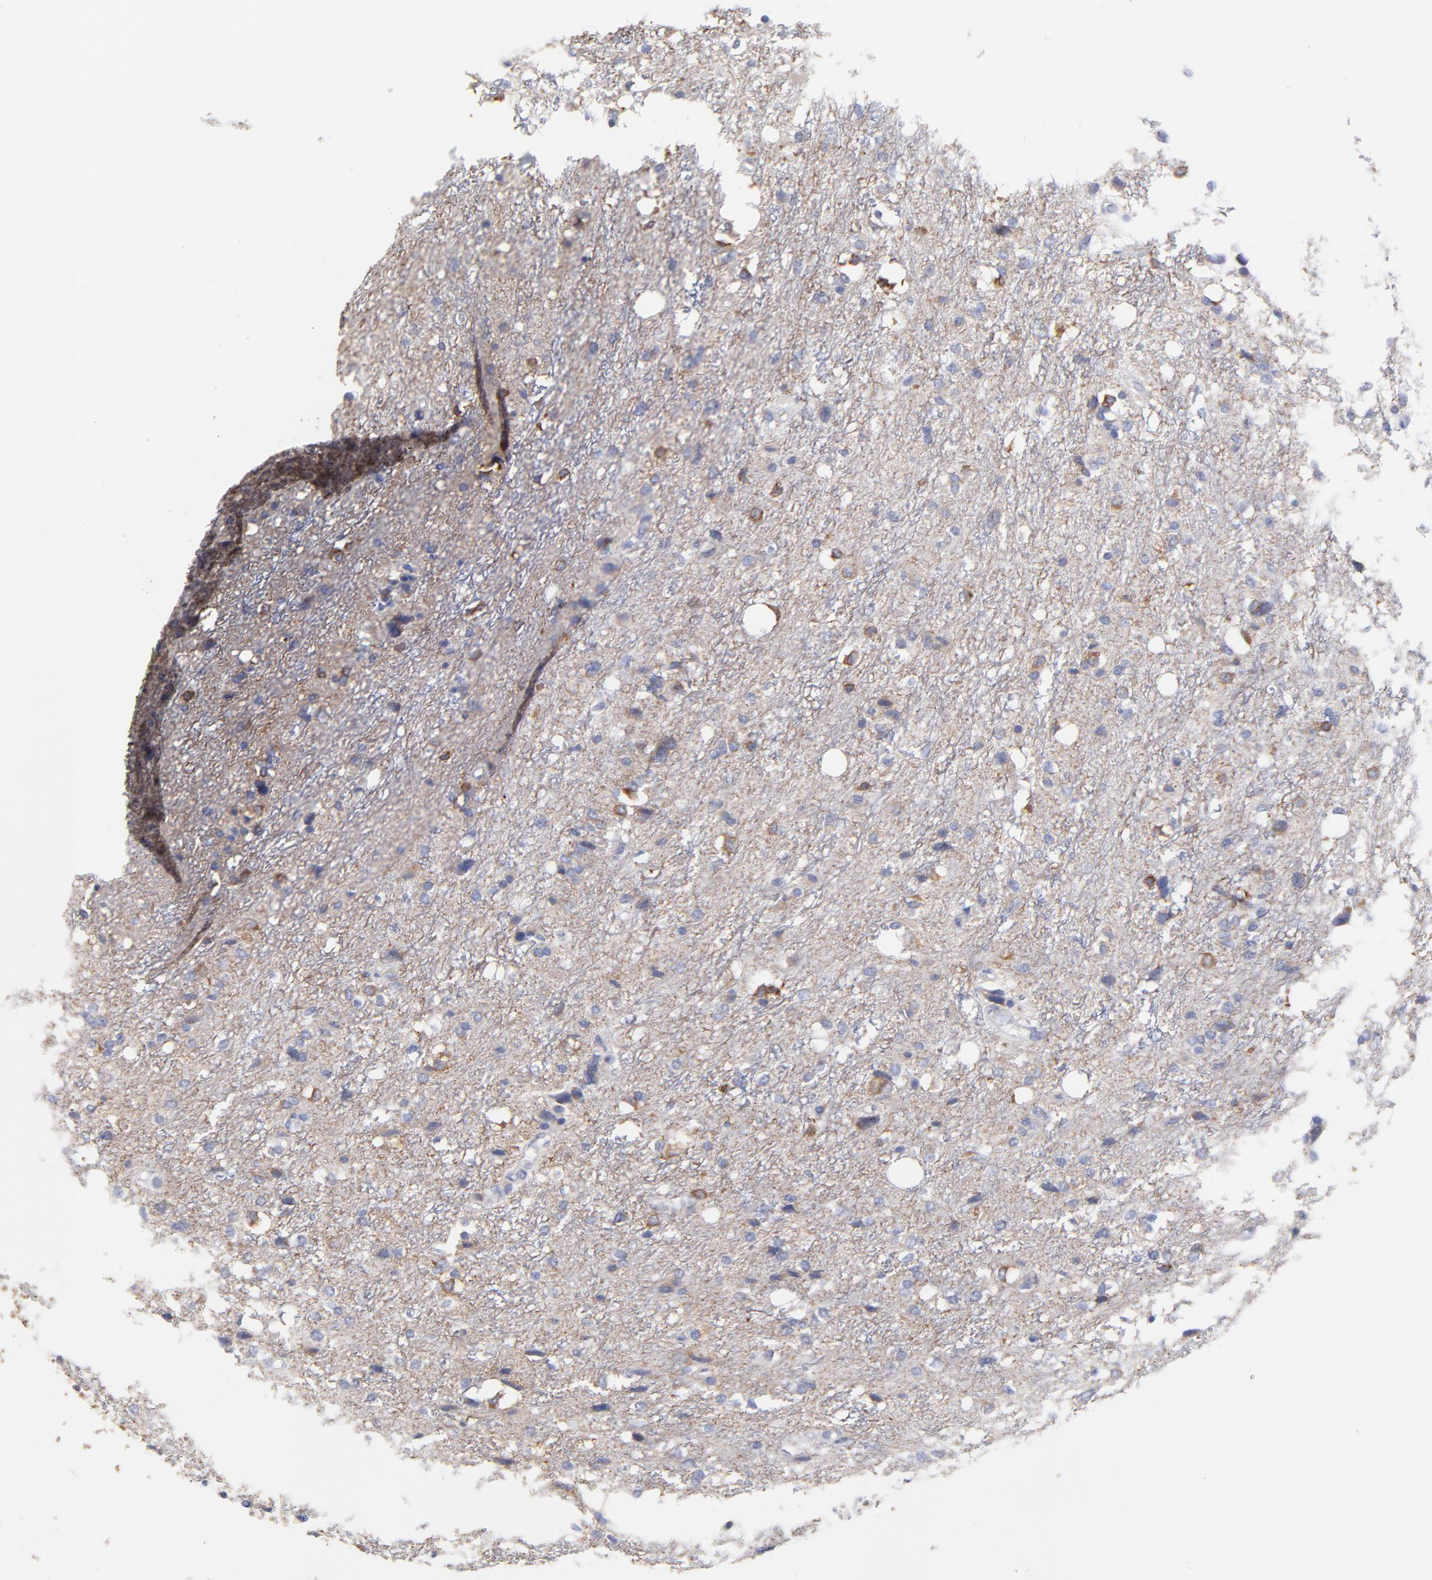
{"staining": {"intensity": "moderate", "quantity": "<25%", "location": "cytoplasmic/membranous"}, "tissue": "glioma", "cell_type": "Tumor cells", "image_type": "cancer", "snomed": [{"axis": "morphology", "description": "Glioma, malignant, High grade"}, {"axis": "topography", "description": "Brain"}], "caption": "Approximately <25% of tumor cells in glioma display moderate cytoplasmic/membranous protein expression as visualized by brown immunohistochemical staining.", "gene": "DUSP9", "patient": {"sex": "female", "age": 59}}